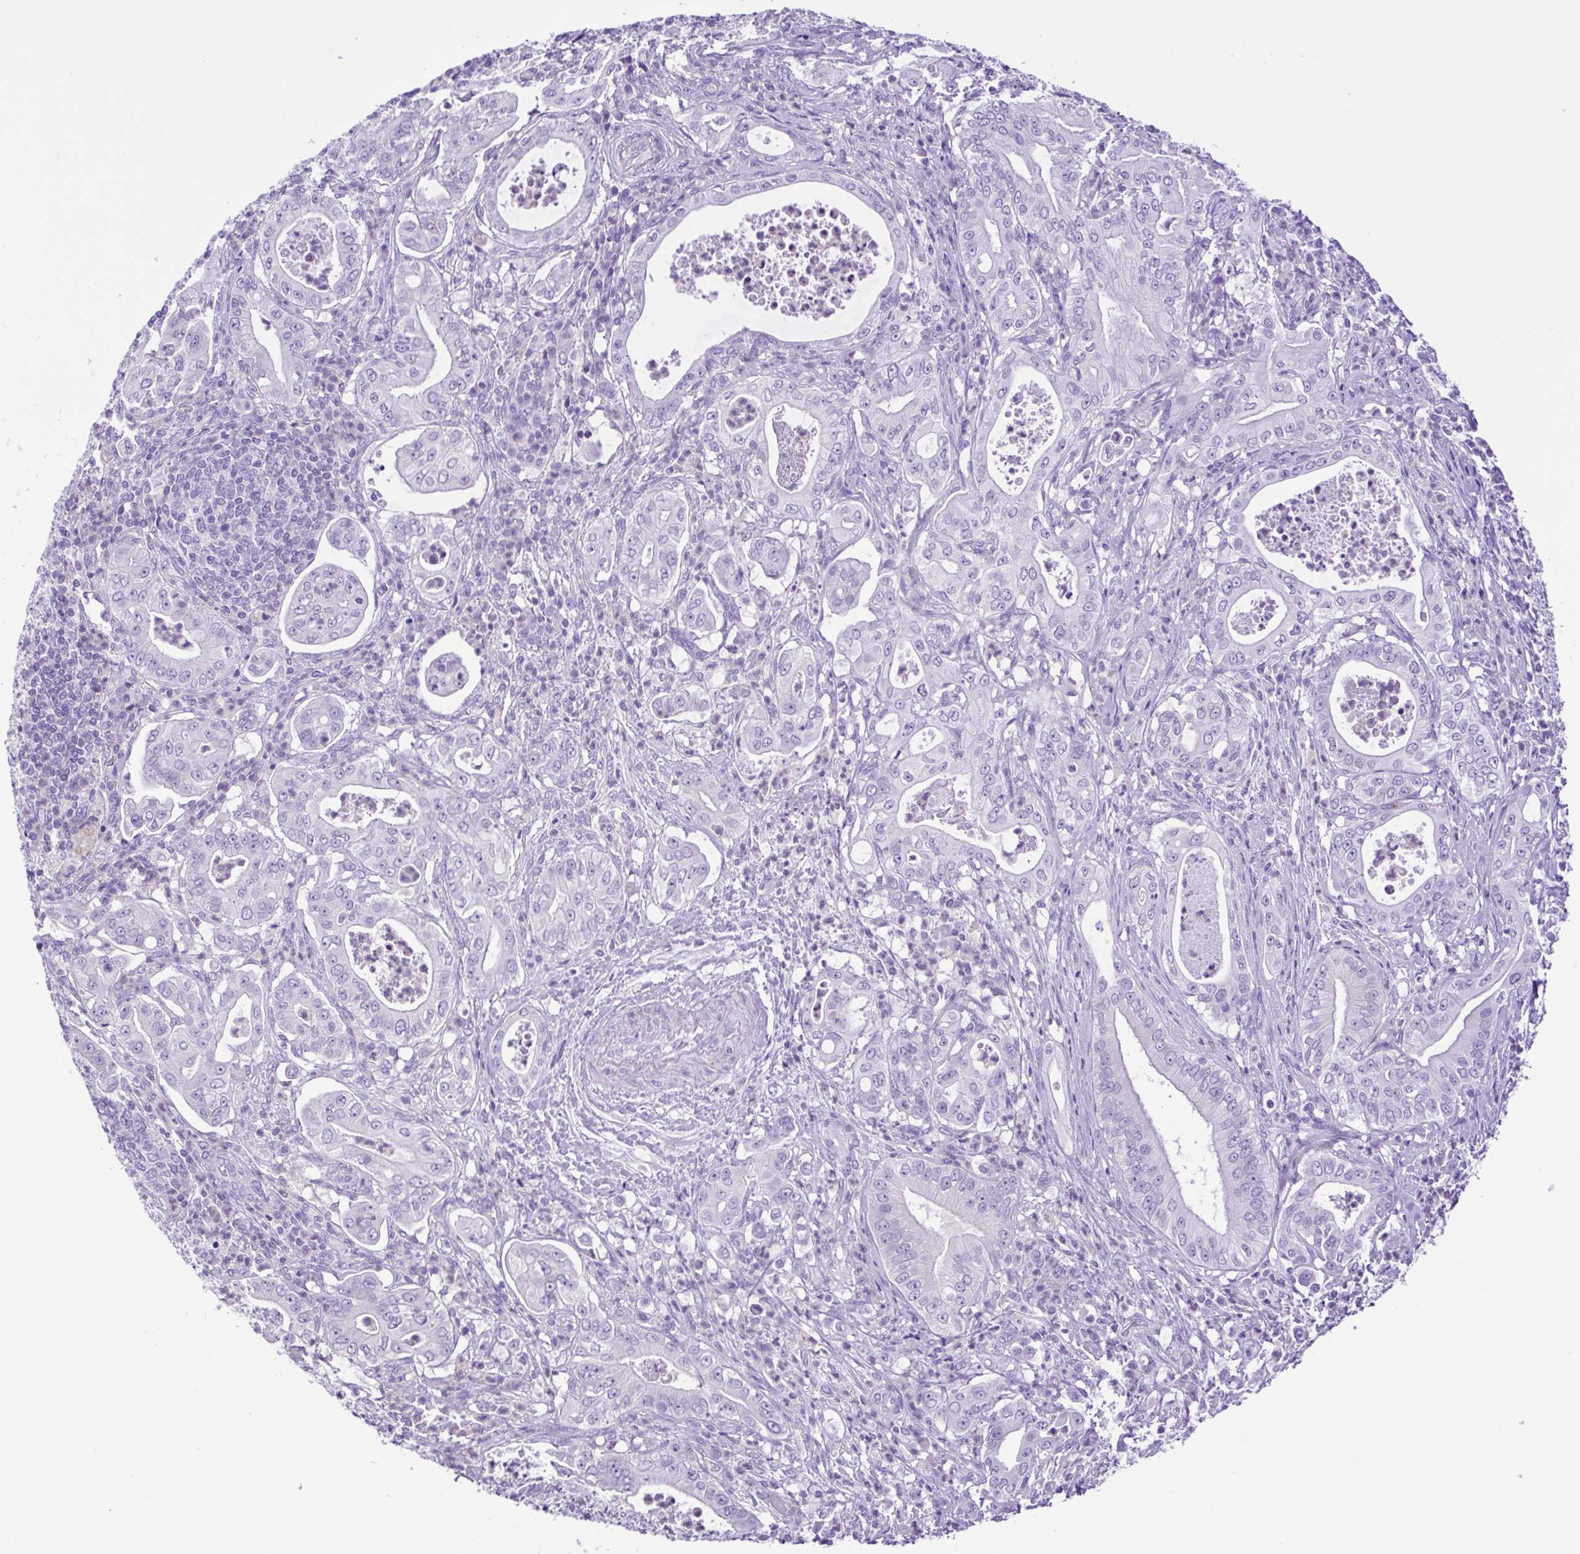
{"staining": {"intensity": "negative", "quantity": "none", "location": "none"}, "tissue": "pancreatic cancer", "cell_type": "Tumor cells", "image_type": "cancer", "snomed": [{"axis": "morphology", "description": "Adenocarcinoma, NOS"}, {"axis": "topography", "description": "Pancreas"}], "caption": "The image displays no staining of tumor cells in pancreatic adenocarcinoma.", "gene": "SYT1", "patient": {"sex": "male", "age": 71}}